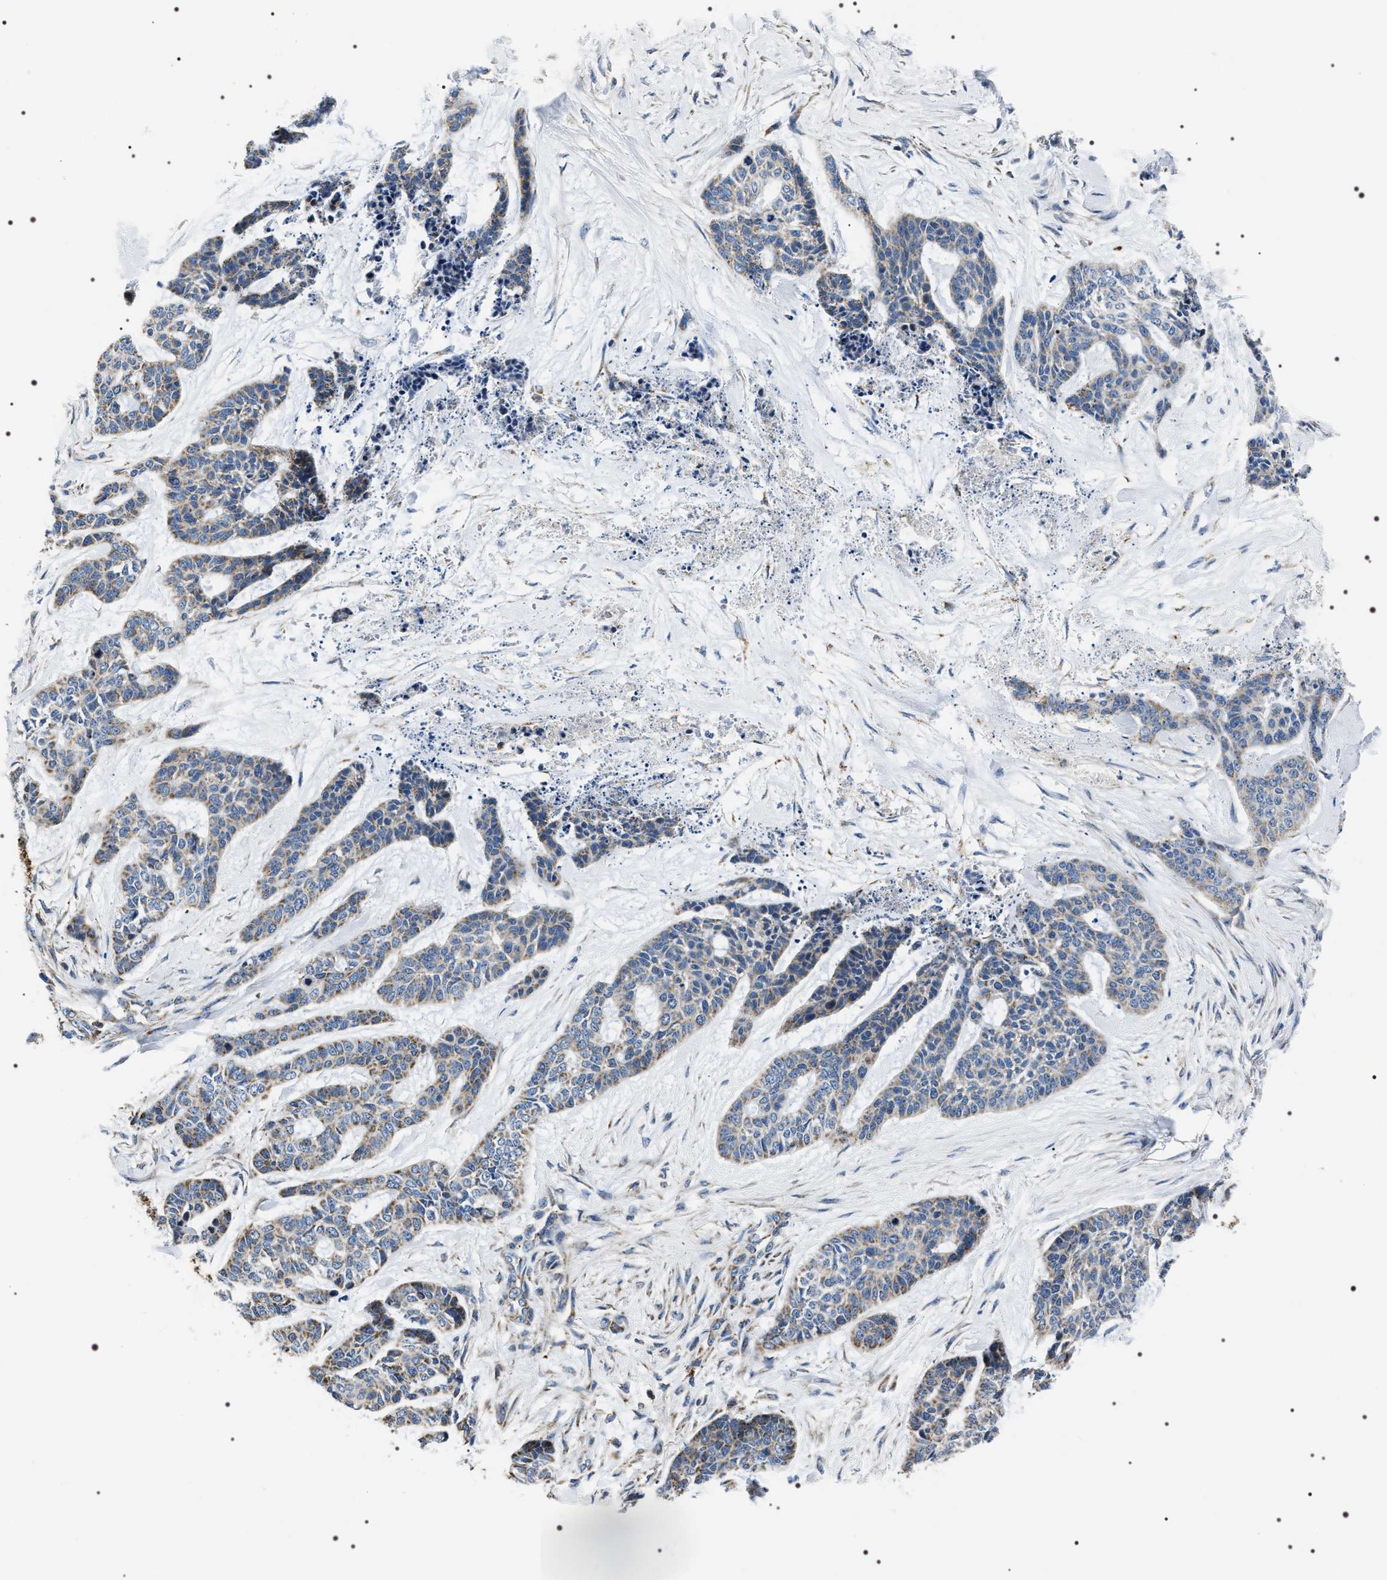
{"staining": {"intensity": "weak", "quantity": "25%-75%", "location": "cytoplasmic/membranous"}, "tissue": "skin cancer", "cell_type": "Tumor cells", "image_type": "cancer", "snomed": [{"axis": "morphology", "description": "Basal cell carcinoma"}, {"axis": "topography", "description": "Skin"}], "caption": "Skin cancer stained with DAB immunohistochemistry reveals low levels of weak cytoplasmic/membranous positivity in about 25%-75% of tumor cells. (Brightfield microscopy of DAB IHC at high magnification).", "gene": "NTMT1", "patient": {"sex": "female", "age": 64}}